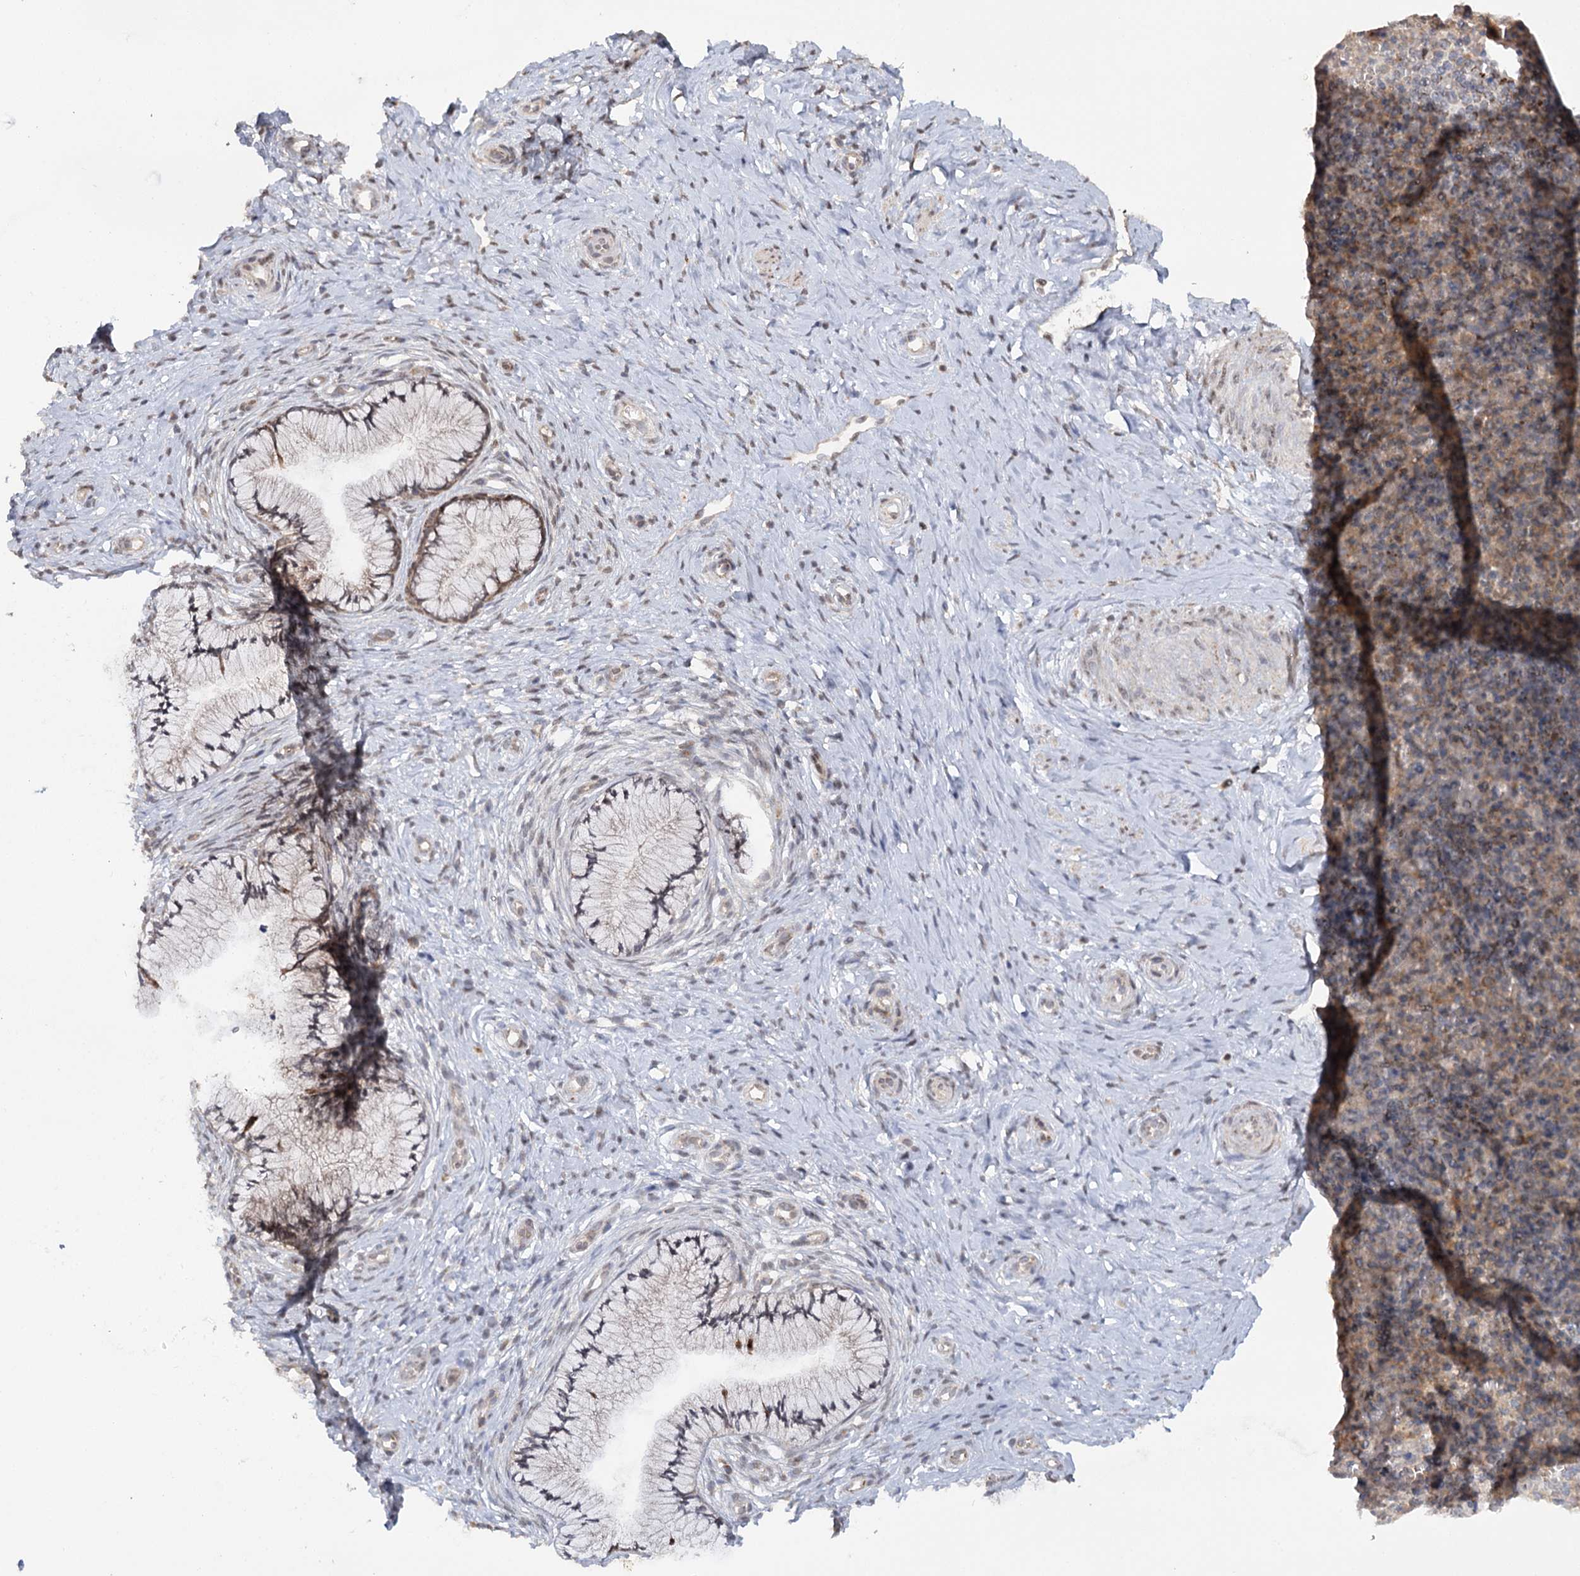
{"staining": {"intensity": "weak", "quantity": "25%-75%", "location": "cytoplasmic/membranous"}, "tissue": "cervix", "cell_type": "Glandular cells", "image_type": "normal", "snomed": [{"axis": "morphology", "description": "Normal tissue, NOS"}, {"axis": "topography", "description": "Cervix"}], "caption": "Cervix stained for a protein (brown) shows weak cytoplasmic/membranous positive positivity in about 25%-75% of glandular cells.", "gene": "ZNRF3", "patient": {"sex": "female", "age": 36}}